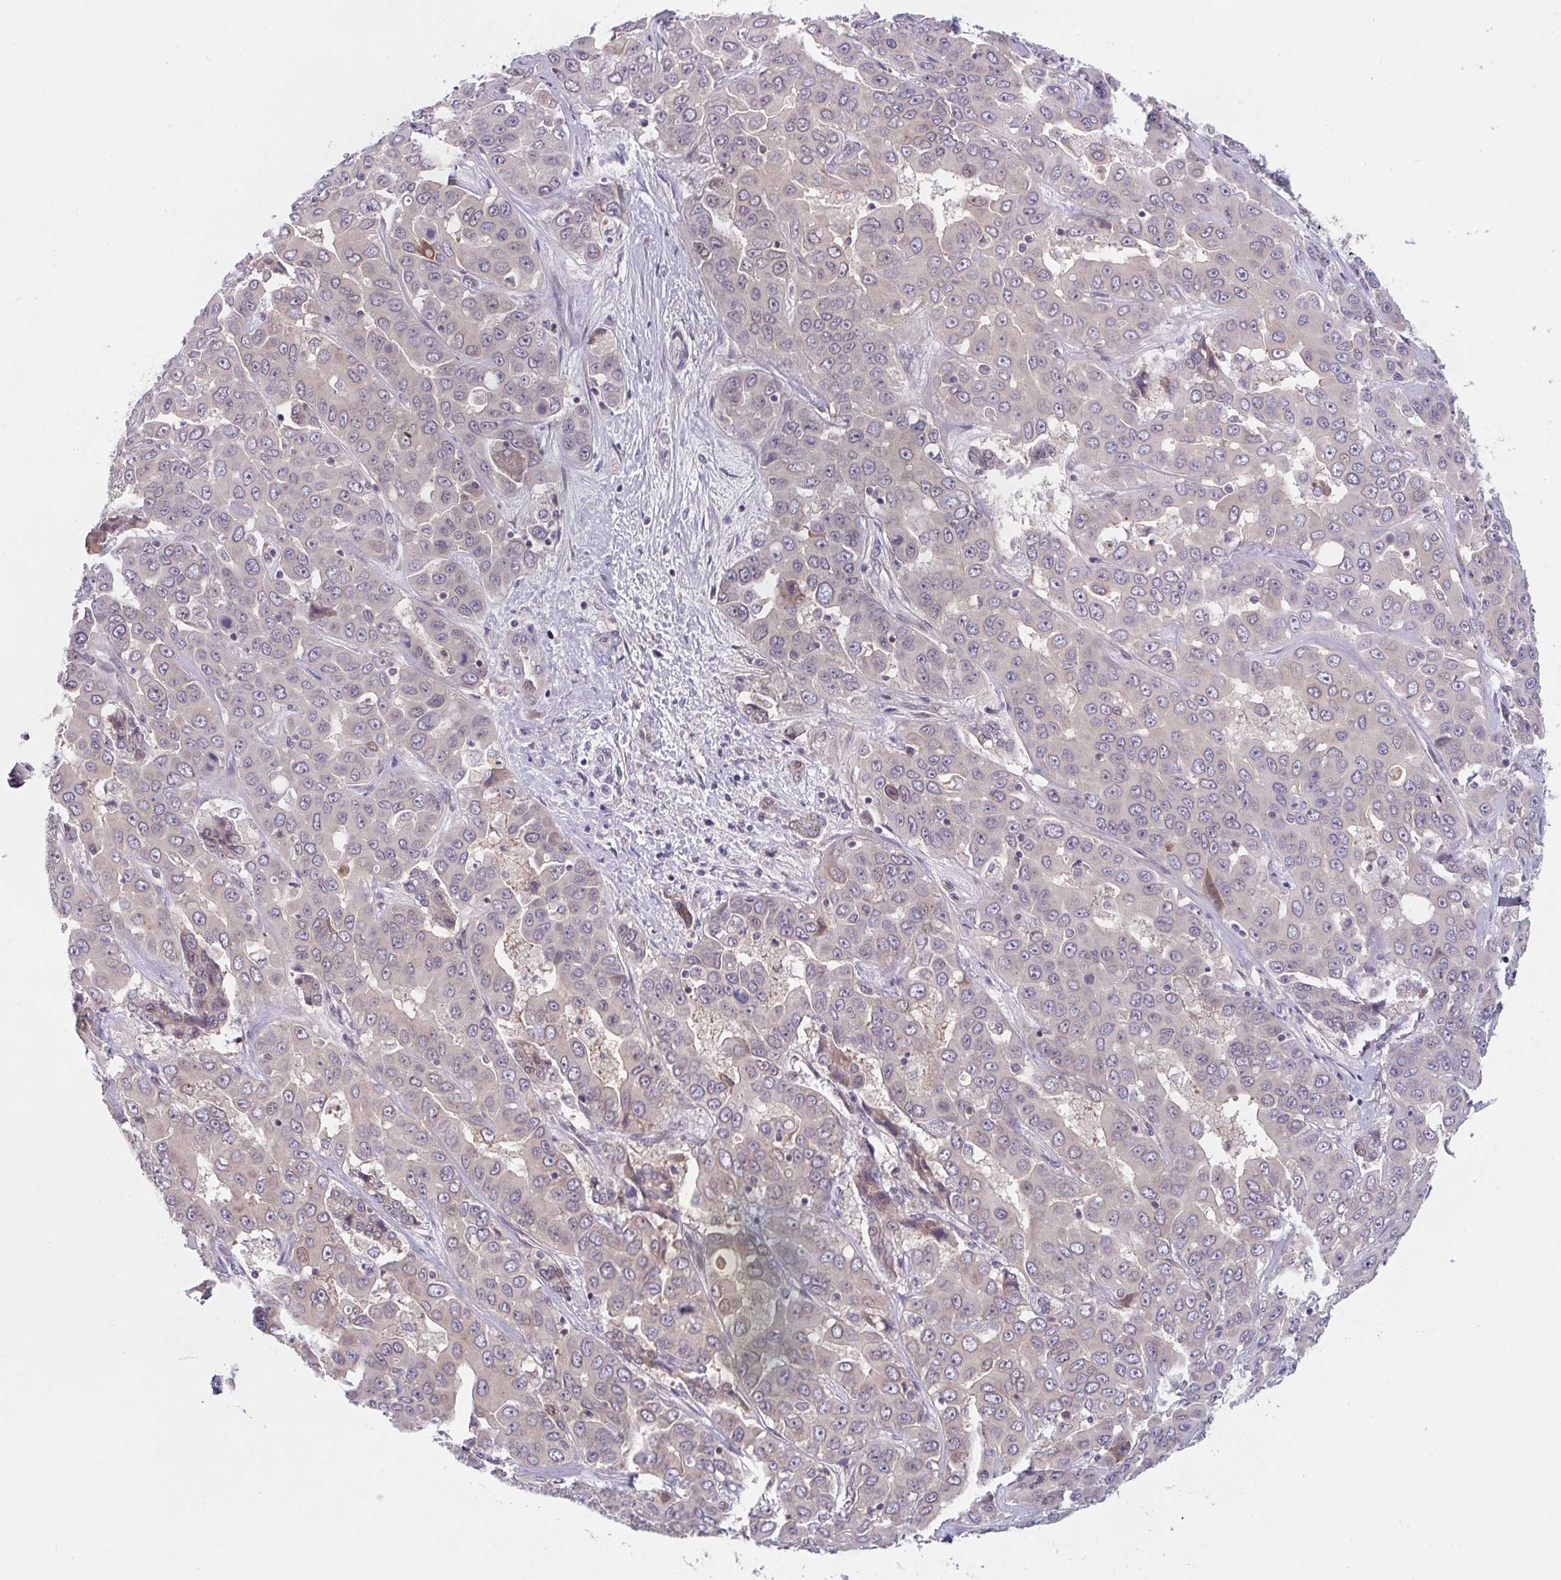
{"staining": {"intensity": "weak", "quantity": "<25%", "location": "cytoplasmic/membranous,nuclear"}, "tissue": "liver cancer", "cell_type": "Tumor cells", "image_type": "cancer", "snomed": [{"axis": "morphology", "description": "Cholangiocarcinoma"}, {"axis": "topography", "description": "Liver"}], "caption": "This is an immunohistochemistry photomicrograph of liver cancer (cholangiocarcinoma). There is no positivity in tumor cells.", "gene": "RBM18", "patient": {"sex": "female", "age": 52}}